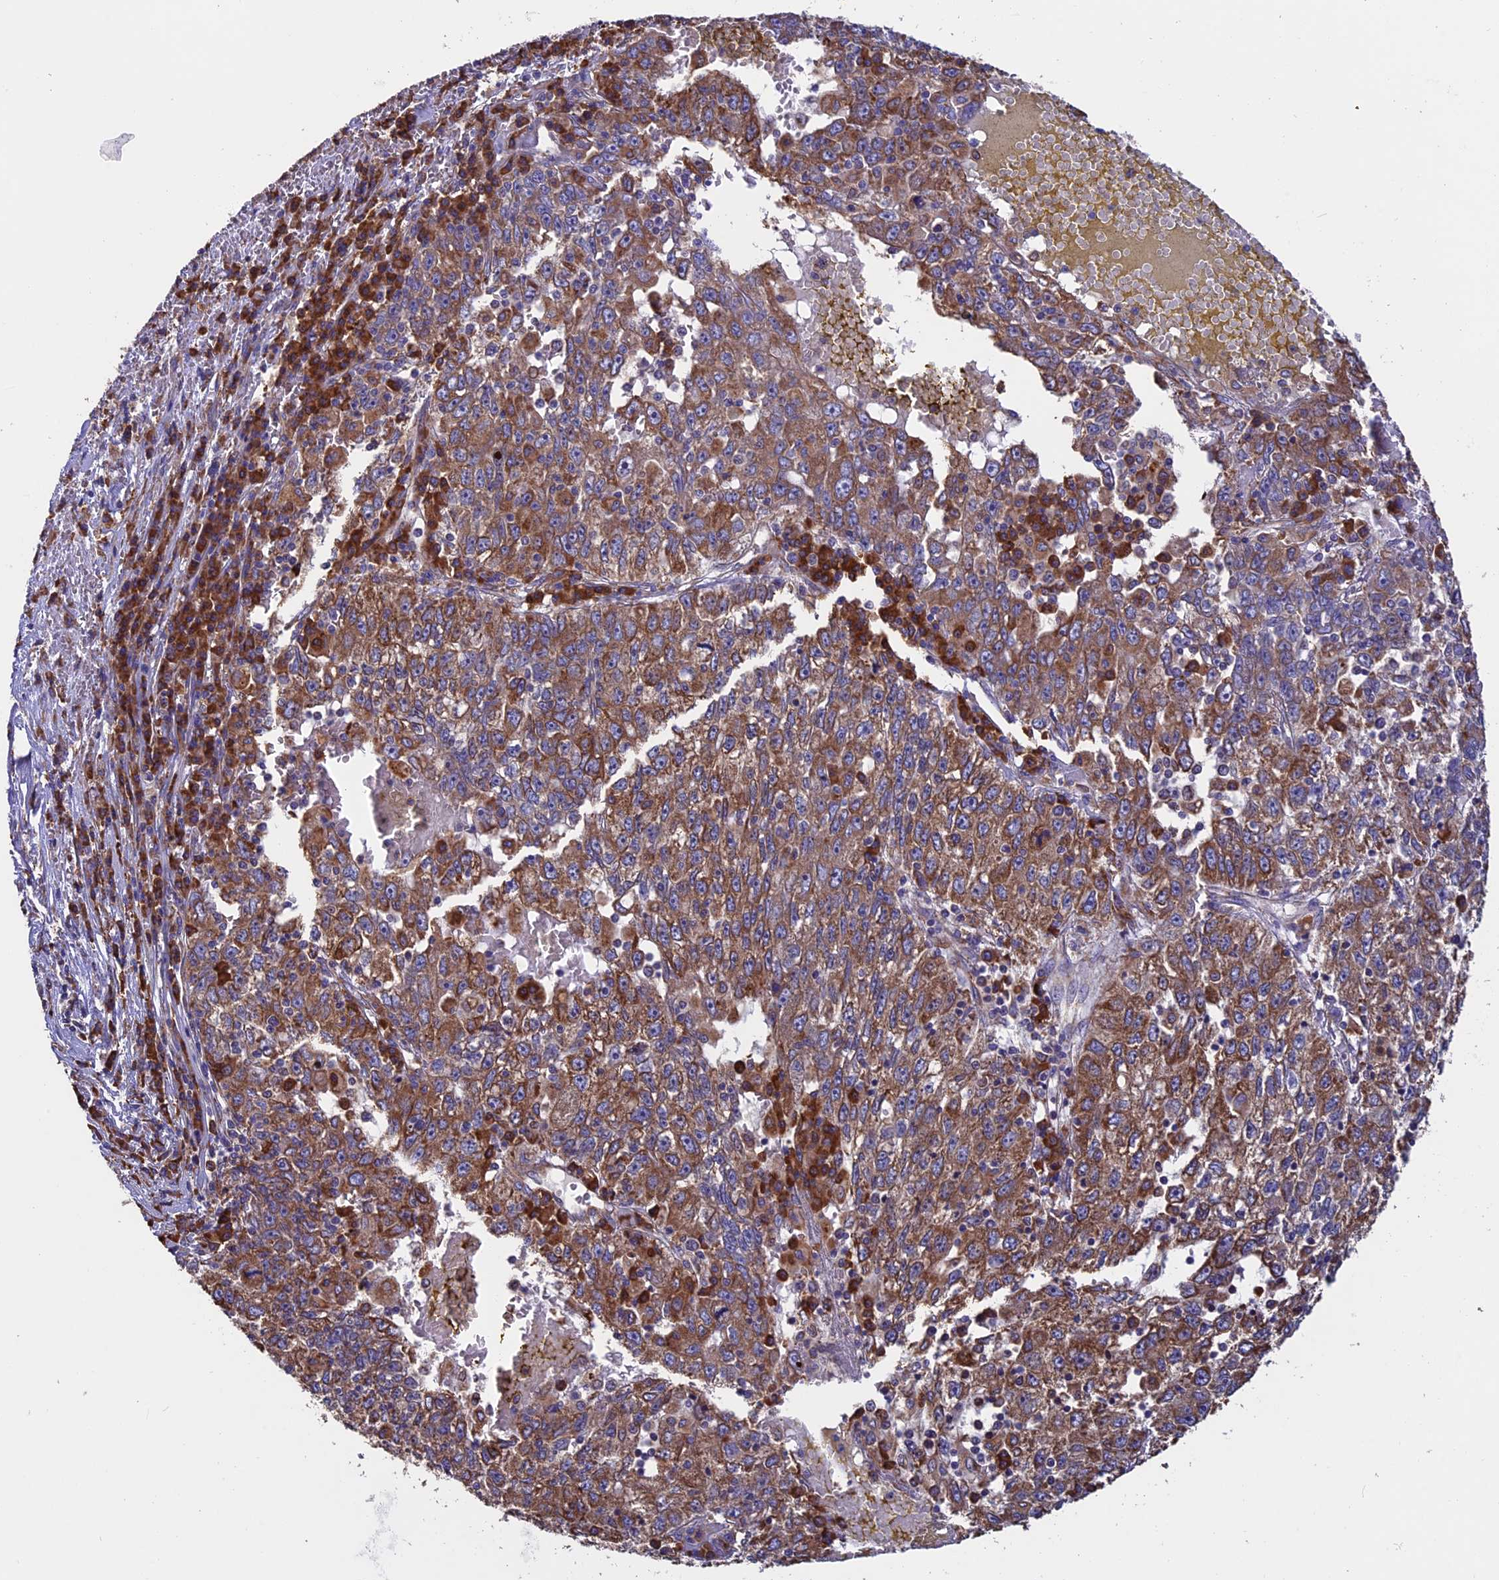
{"staining": {"intensity": "moderate", "quantity": ">75%", "location": "cytoplasmic/membranous"}, "tissue": "liver cancer", "cell_type": "Tumor cells", "image_type": "cancer", "snomed": [{"axis": "morphology", "description": "Carcinoma, Hepatocellular, NOS"}, {"axis": "topography", "description": "Liver"}], "caption": "This image shows liver cancer stained with immunohistochemistry (IHC) to label a protein in brown. The cytoplasmic/membranous of tumor cells show moderate positivity for the protein. Nuclei are counter-stained blue.", "gene": "BTBD3", "patient": {"sex": "male", "age": 49}}